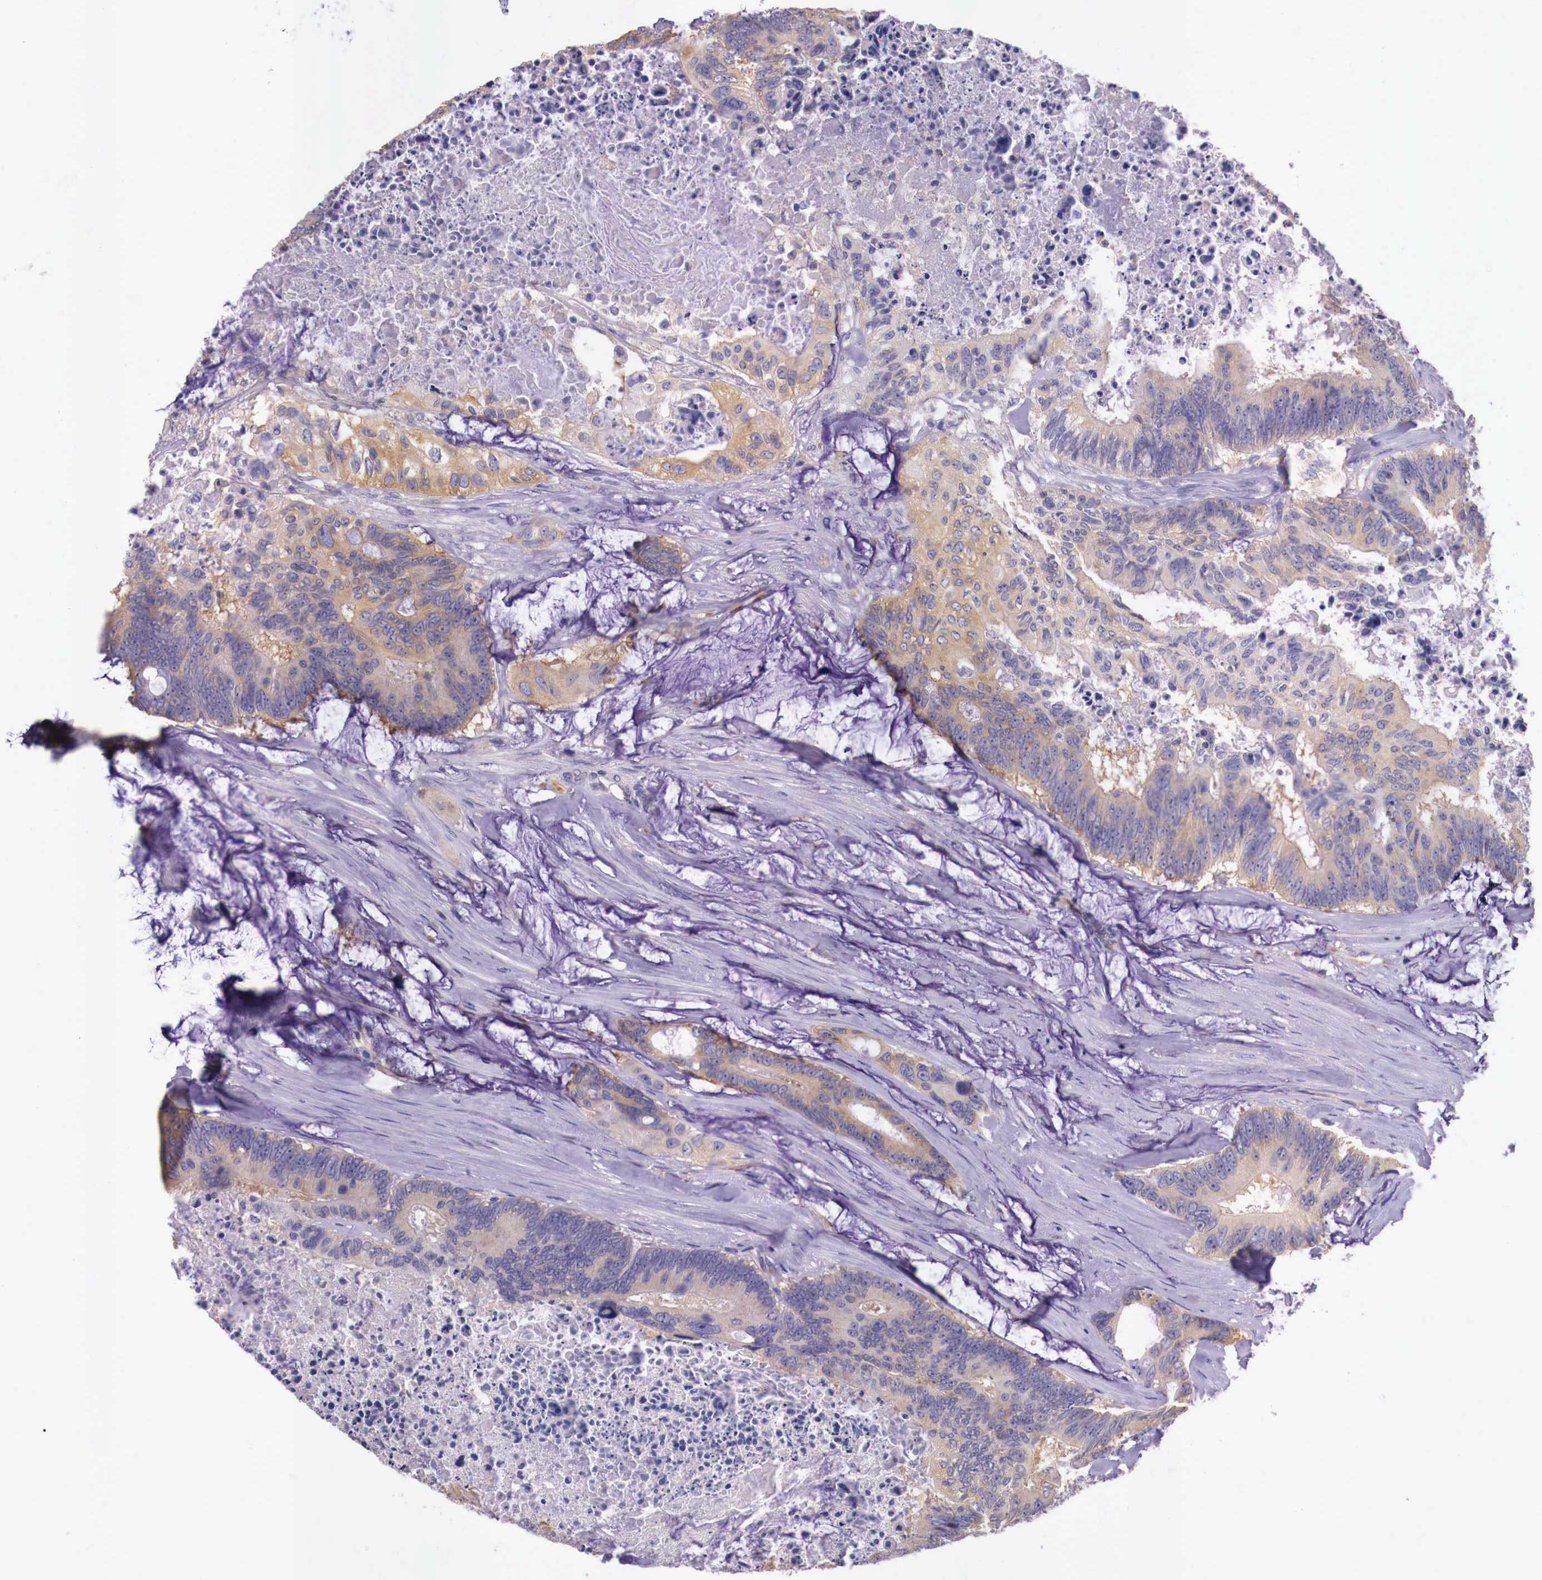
{"staining": {"intensity": "weak", "quantity": ">75%", "location": "cytoplasmic/membranous"}, "tissue": "colorectal cancer", "cell_type": "Tumor cells", "image_type": "cancer", "snomed": [{"axis": "morphology", "description": "Adenocarcinoma, NOS"}, {"axis": "topography", "description": "Colon"}], "caption": "Protein analysis of colorectal cancer (adenocarcinoma) tissue demonstrates weak cytoplasmic/membranous expression in approximately >75% of tumor cells.", "gene": "GRIPAP1", "patient": {"sex": "male", "age": 65}}